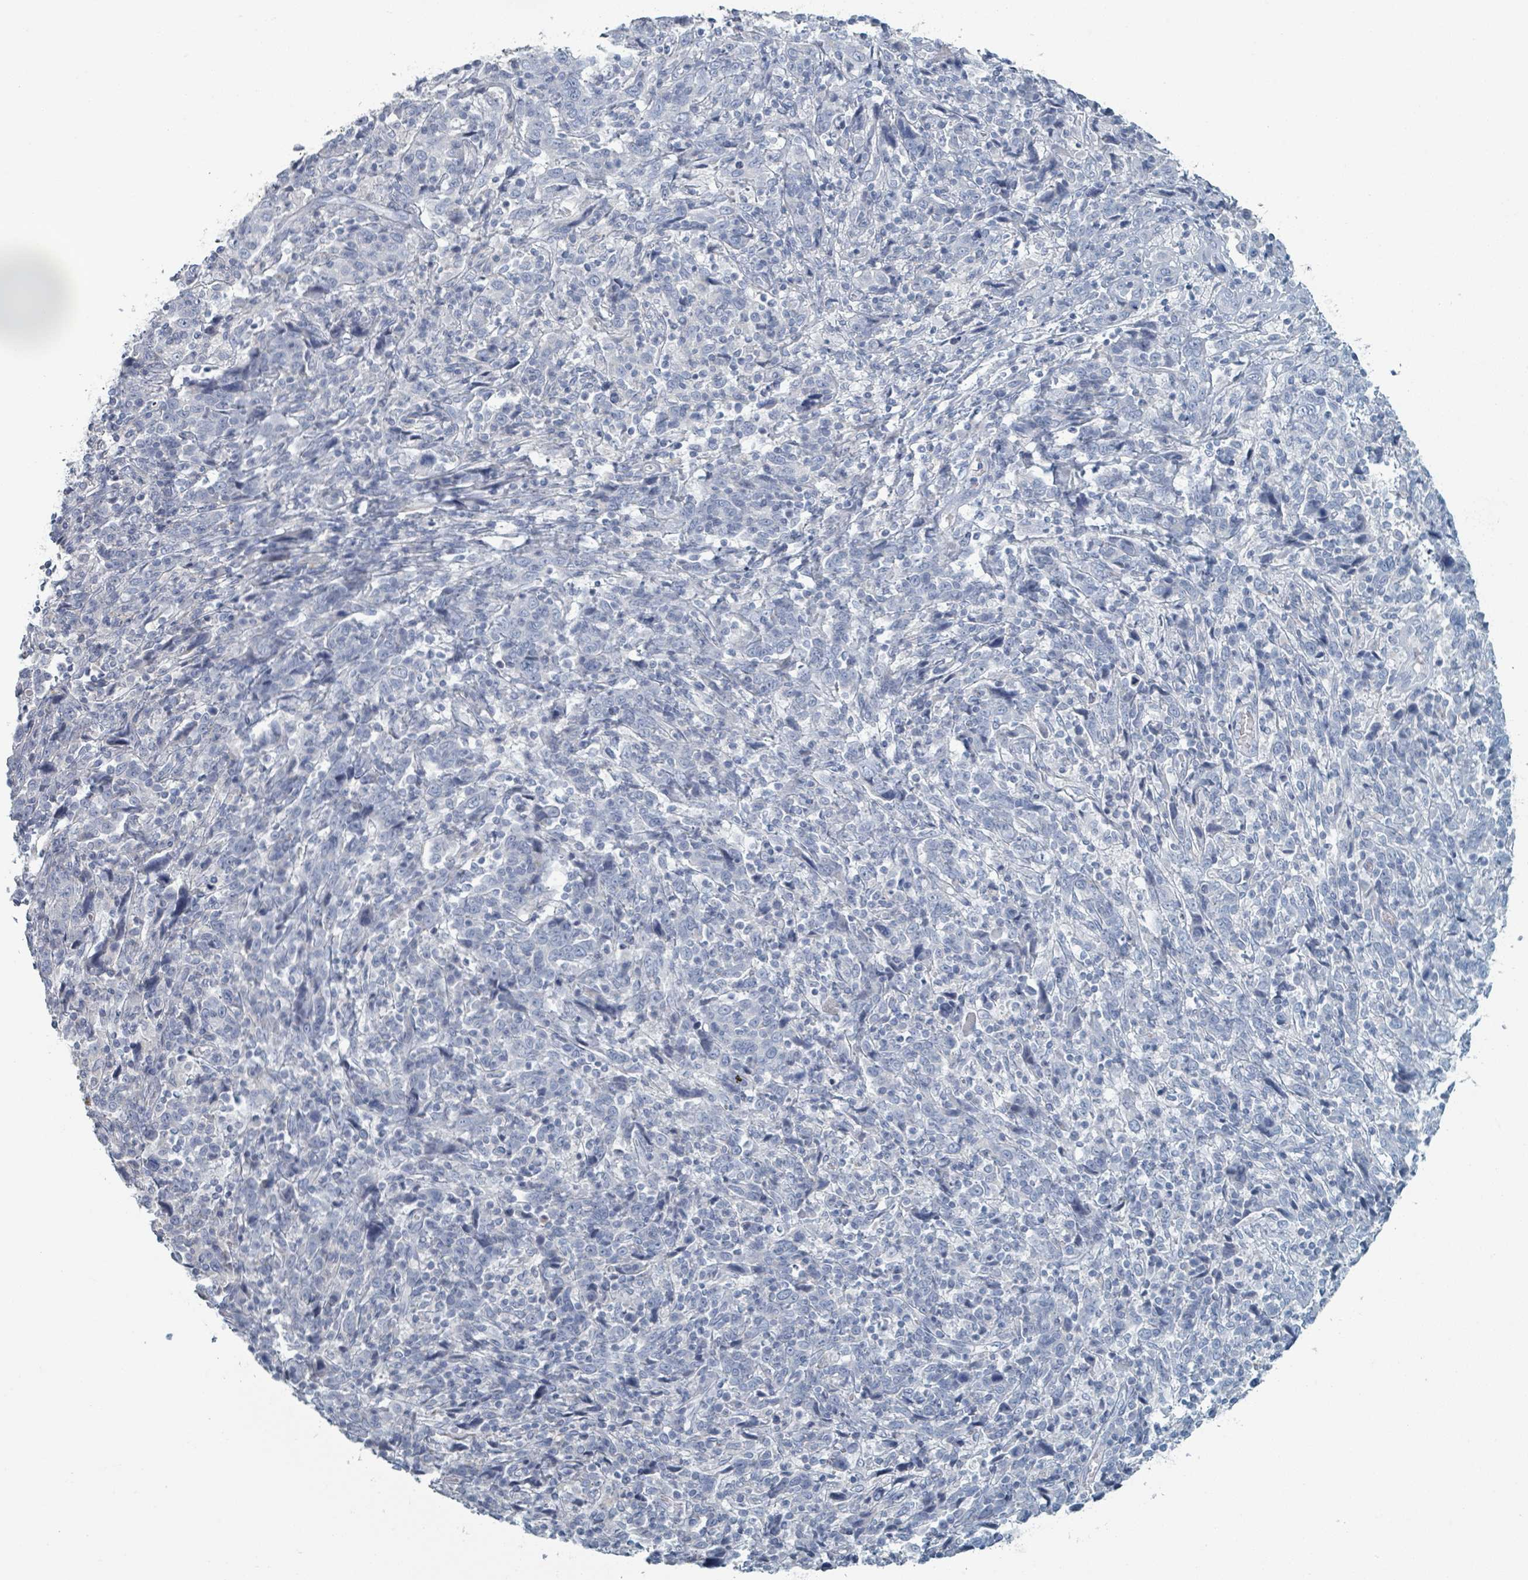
{"staining": {"intensity": "negative", "quantity": "none", "location": "none"}, "tissue": "cervical cancer", "cell_type": "Tumor cells", "image_type": "cancer", "snomed": [{"axis": "morphology", "description": "Squamous cell carcinoma, NOS"}, {"axis": "topography", "description": "Cervix"}], "caption": "Human cervical cancer stained for a protein using IHC displays no staining in tumor cells.", "gene": "HEATR5A", "patient": {"sex": "female", "age": 46}}